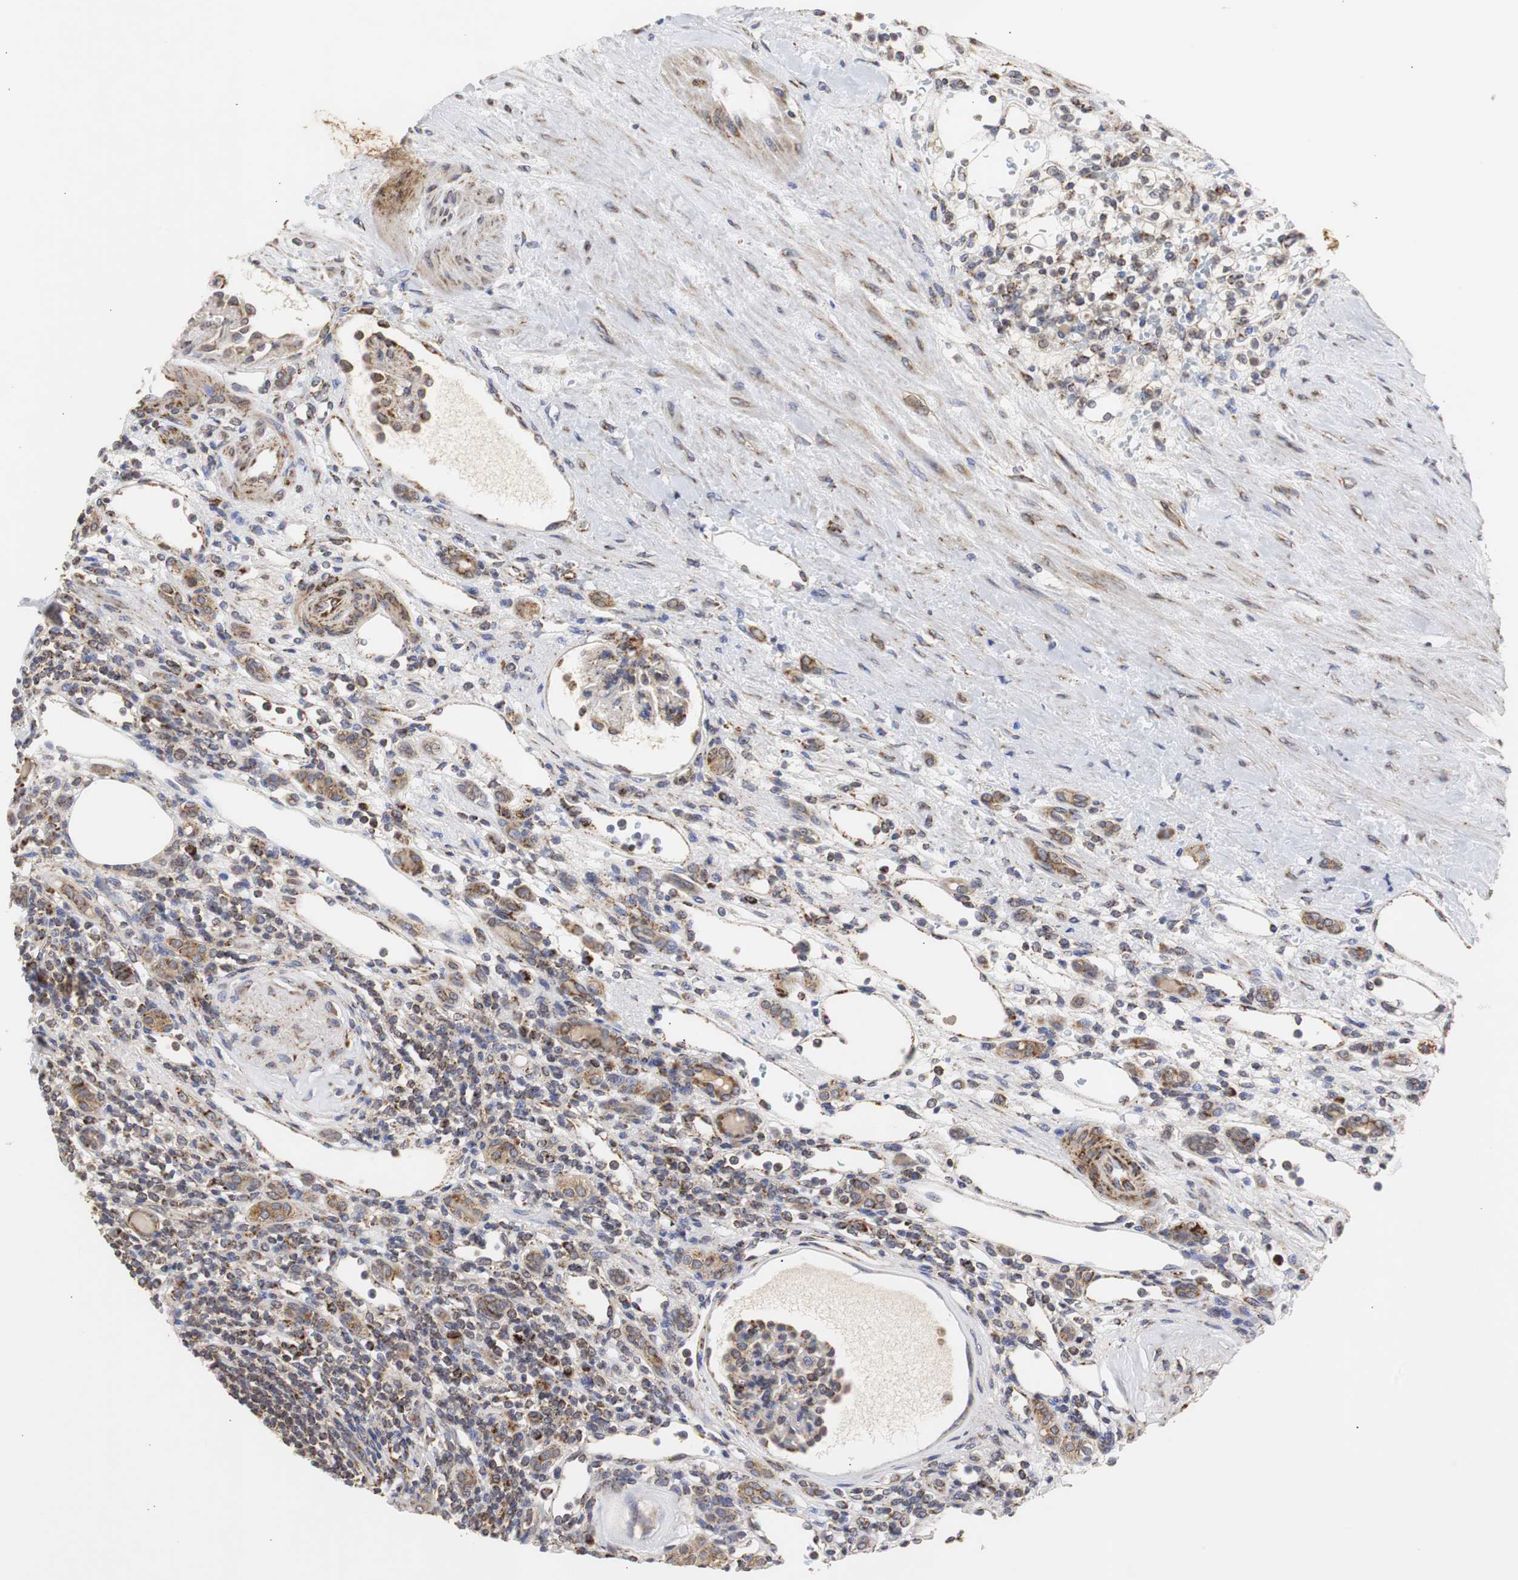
{"staining": {"intensity": "moderate", "quantity": "25%-75%", "location": "cytoplasmic/membranous"}, "tissue": "renal cancer", "cell_type": "Tumor cells", "image_type": "cancer", "snomed": [{"axis": "morphology", "description": "Normal tissue, NOS"}, {"axis": "morphology", "description": "Adenocarcinoma, NOS"}, {"axis": "topography", "description": "Kidney"}], "caption": "Human renal cancer stained with a protein marker reveals moderate staining in tumor cells.", "gene": "HSD17B10", "patient": {"sex": "female", "age": 55}}